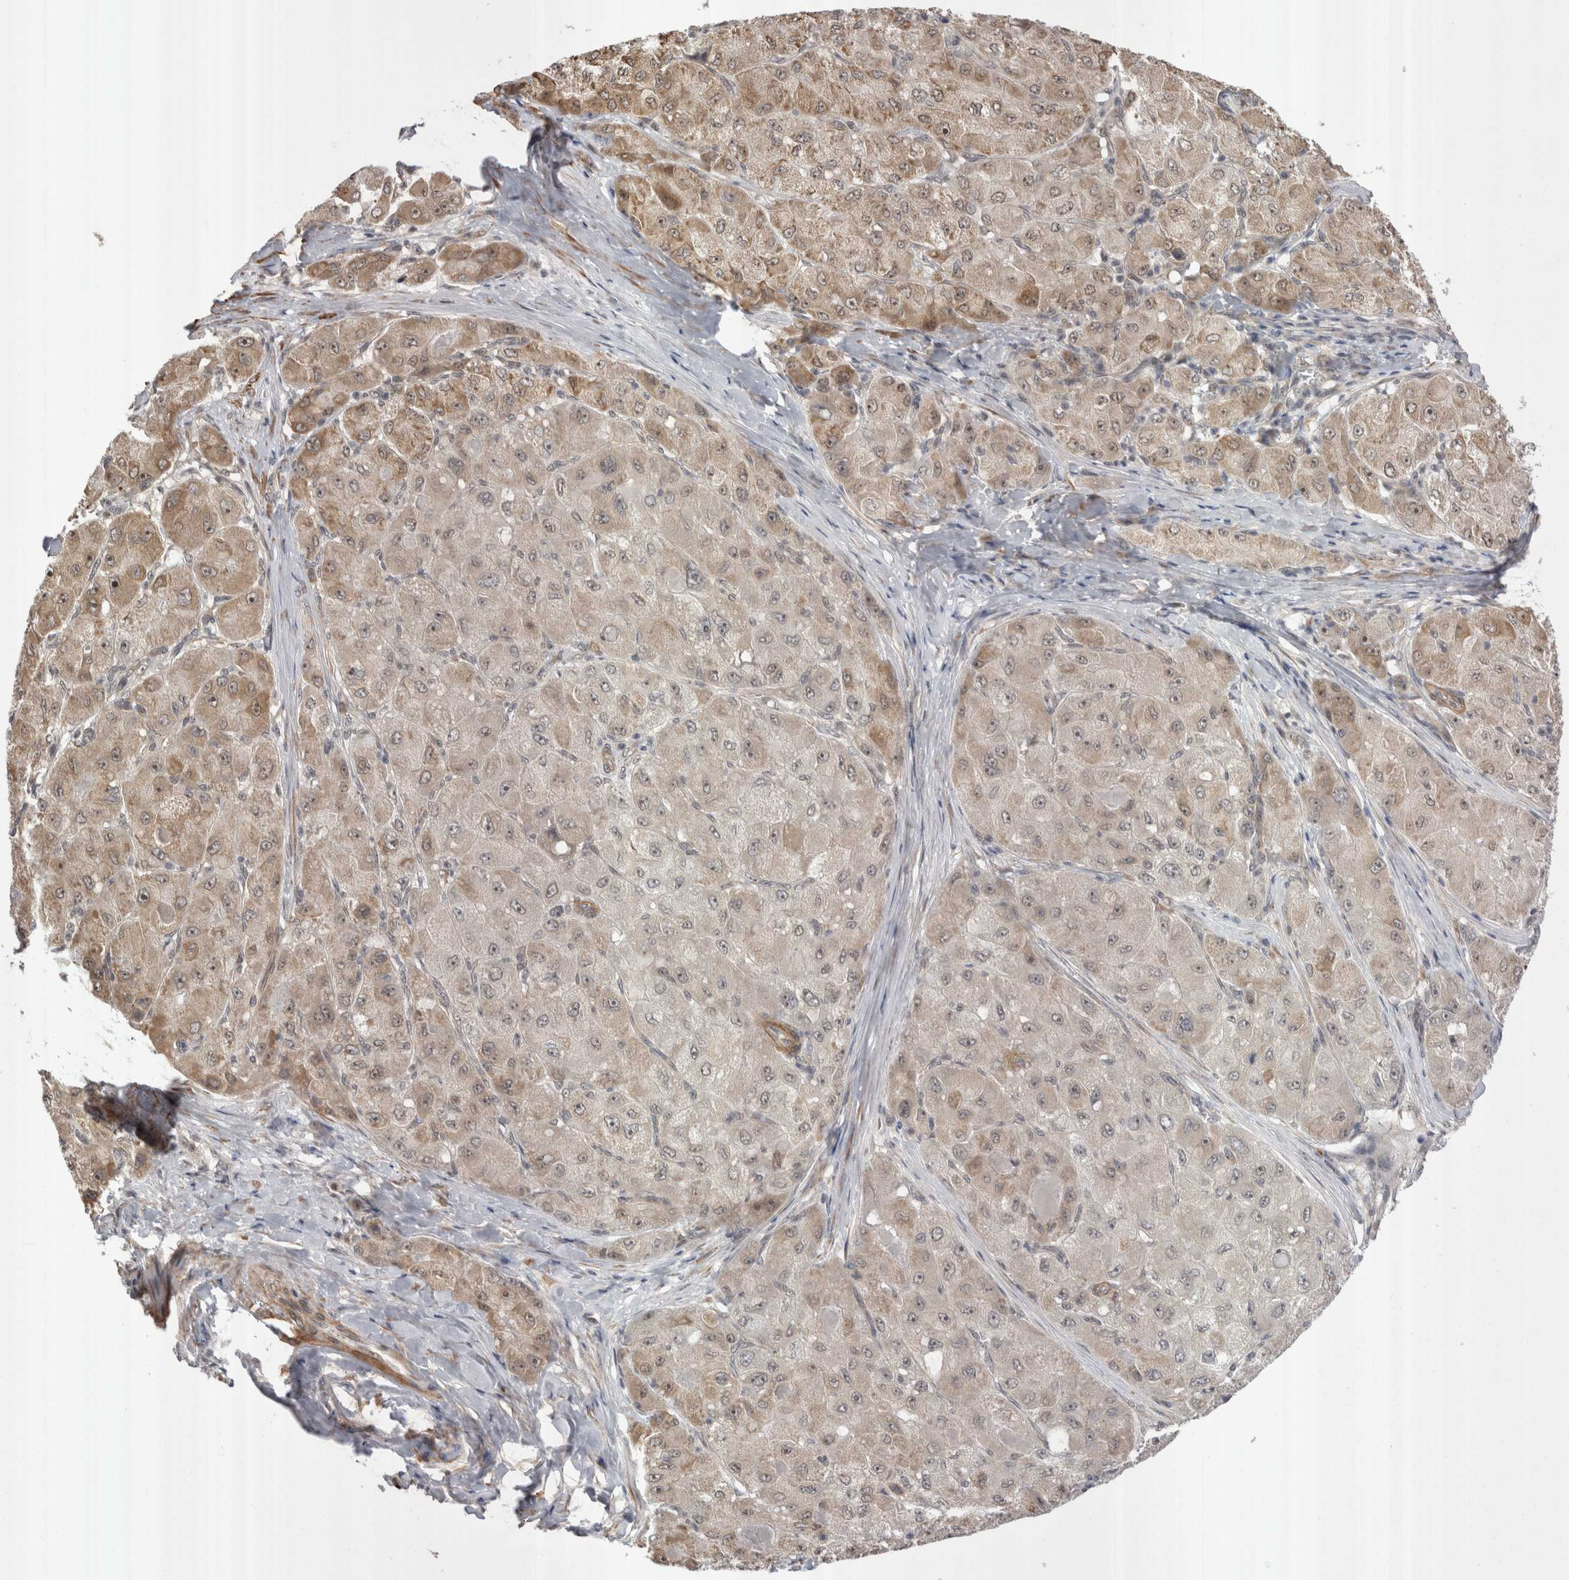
{"staining": {"intensity": "moderate", "quantity": ">75%", "location": "cytoplasmic/membranous,nuclear"}, "tissue": "liver cancer", "cell_type": "Tumor cells", "image_type": "cancer", "snomed": [{"axis": "morphology", "description": "Carcinoma, Hepatocellular, NOS"}, {"axis": "topography", "description": "Liver"}], "caption": "IHC histopathology image of neoplastic tissue: human liver cancer stained using IHC exhibits medium levels of moderate protein expression localized specifically in the cytoplasmic/membranous and nuclear of tumor cells, appearing as a cytoplasmic/membranous and nuclear brown color.", "gene": "EXOSC4", "patient": {"sex": "male", "age": 80}}